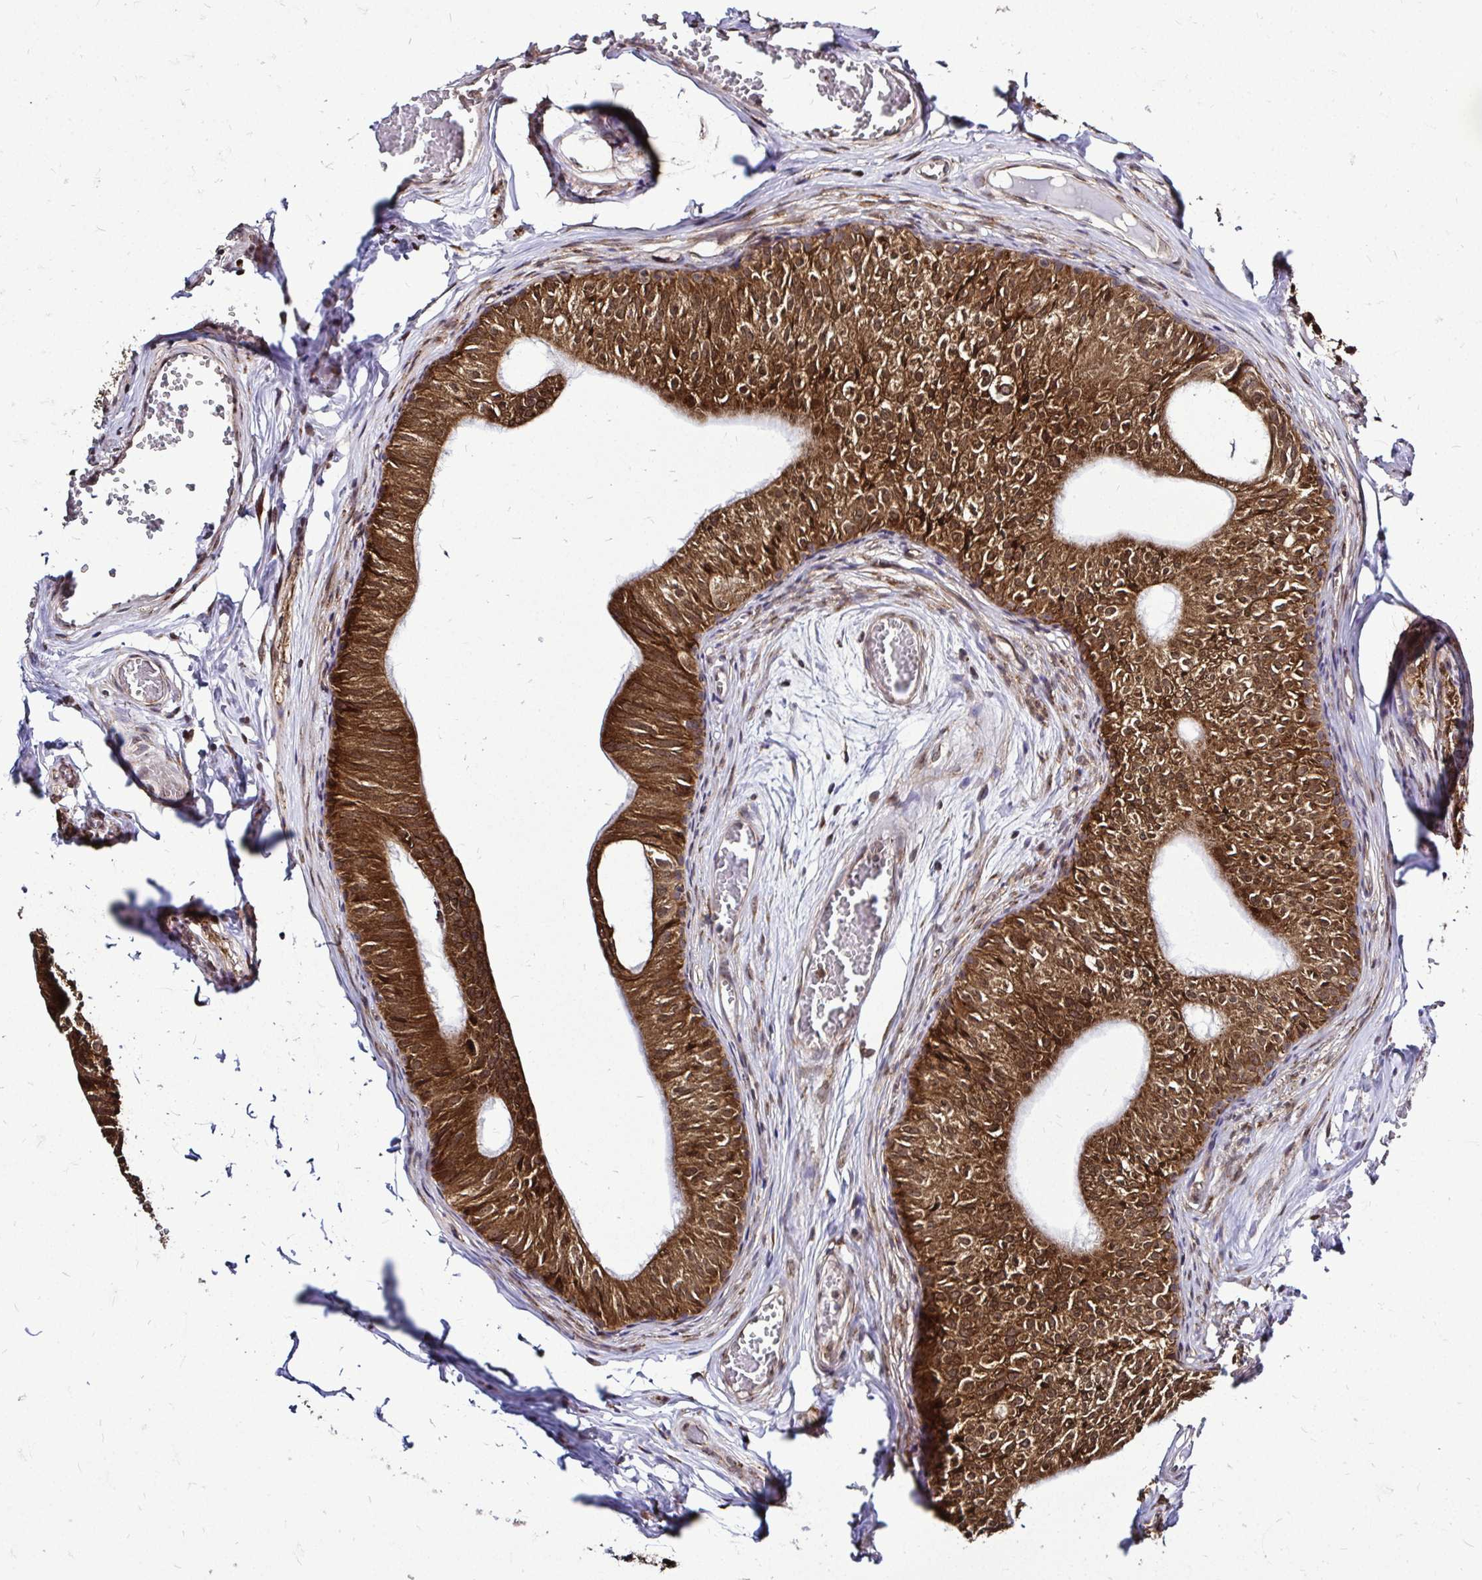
{"staining": {"intensity": "strong", "quantity": ">75%", "location": "cytoplasmic/membranous,nuclear"}, "tissue": "epididymis", "cell_type": "Glandular cells", "image_type": "normal", "snomed": [{"axis": "morphology", "description": "Normal tissue, NOS"}, {"axis": "topography", "description": "Epididymis"}], "caption": "DAB immunohistochemical staining of benign epididymis displays strong cytoplasmic/membranous,nuclear protein positivity in about >75% of glandular cells. The protein of interest is shown in brown color, while the nuclei are stained blue.", "gene": "FMR1", "patient": {"sex": "male", "age": 25}}